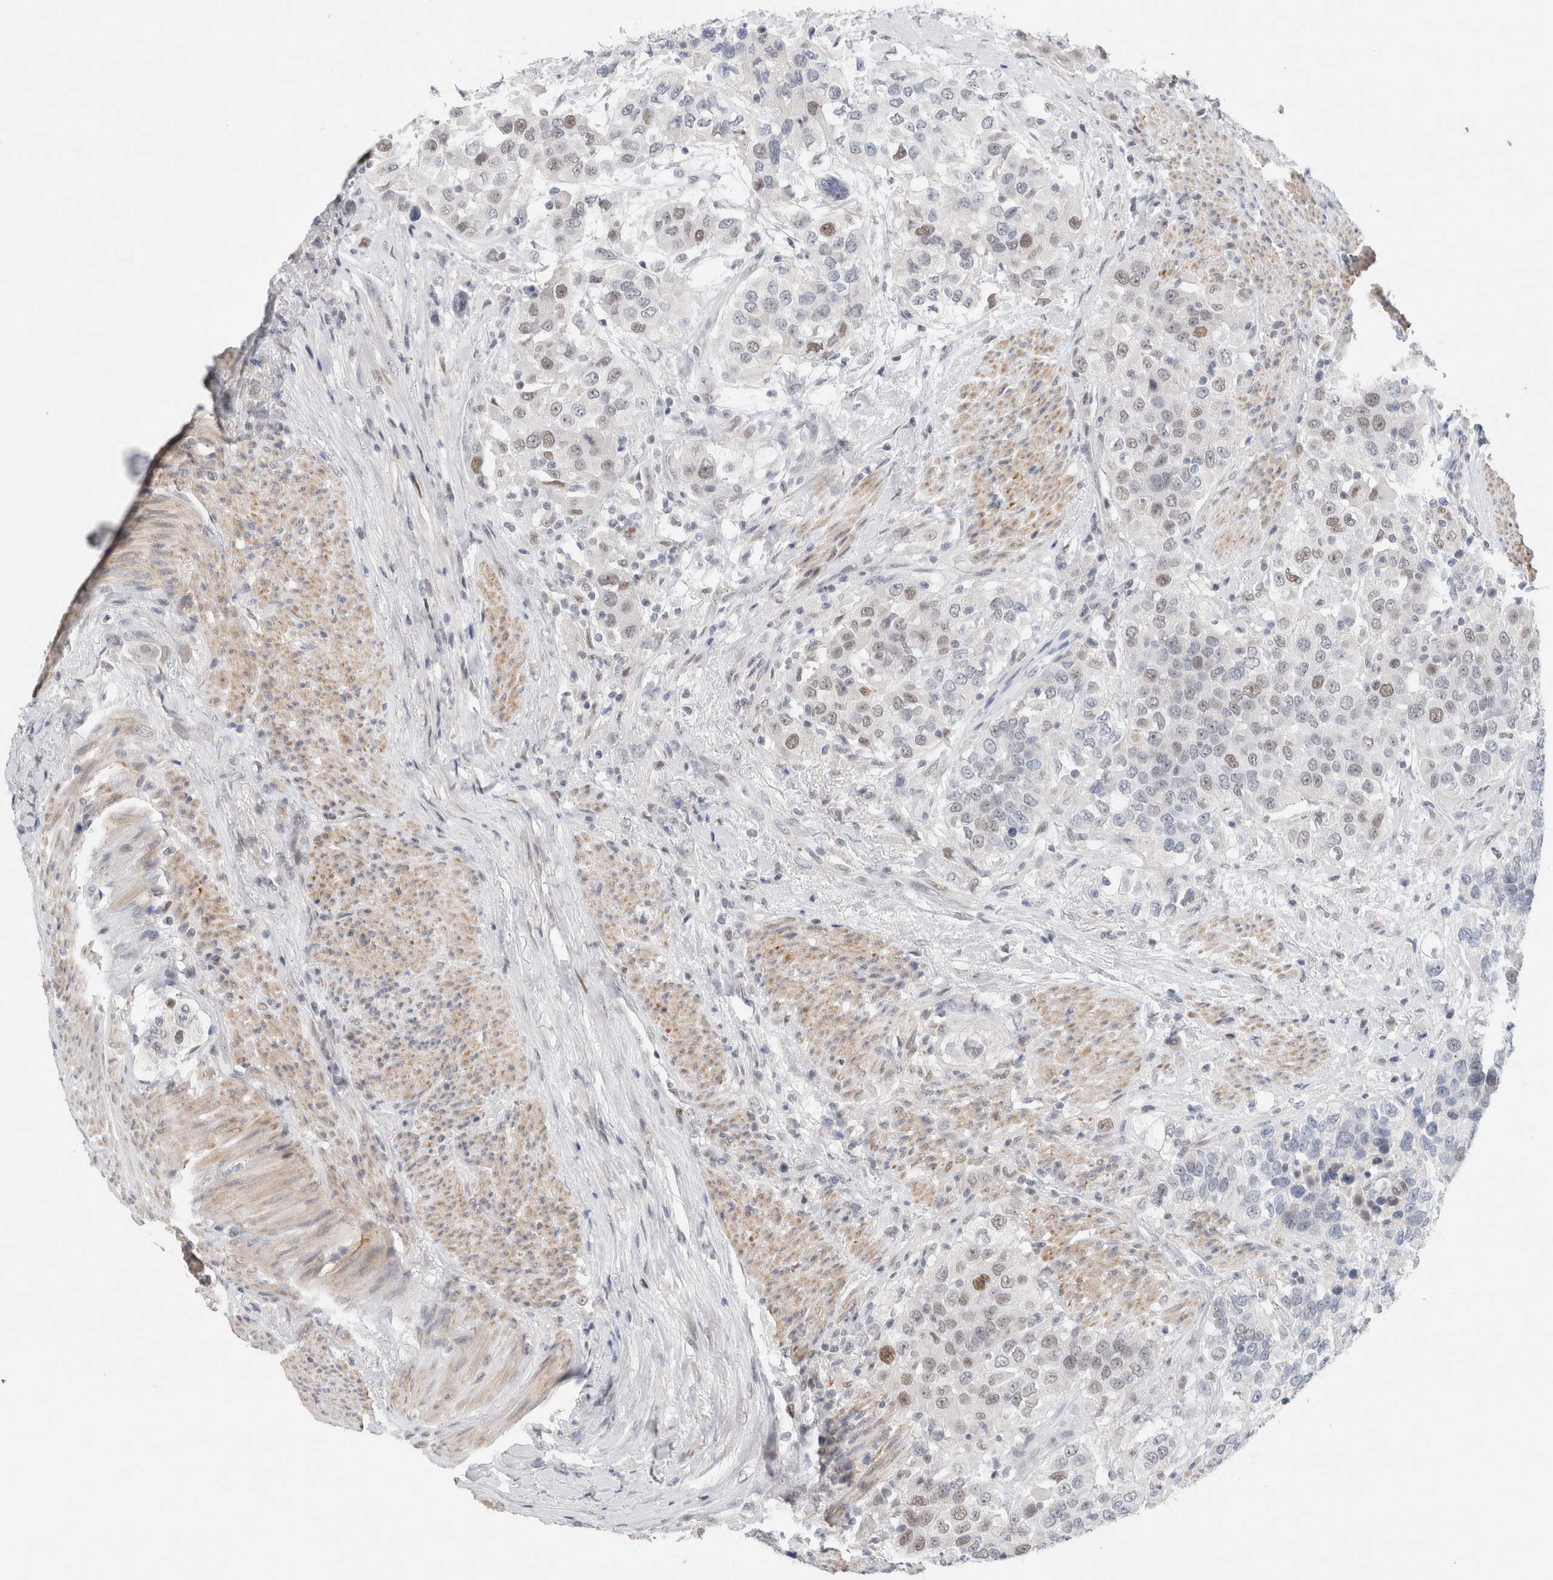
{"staining": {"intensity": "weak", "quantity": "<25%", "location": "nuclear"}, "tissue": "urothelial cancer", "cell_type": "Tumor cells", "image_type": "cancer", "snomed": [{"axis": "morphology", "description": "Urothelial carcinoma, High grade"}, {"axis": "topography", "description": "Urinary bladder"}], "caption": "Immunohistochemistry (IHC) histopathology image of human urothelial carcinoma (high-grade) stained for a protein (brown), which displays no staining in tumor cells.", "gene": "KNL1", "patient": {"sex": "female", "age": 80}}